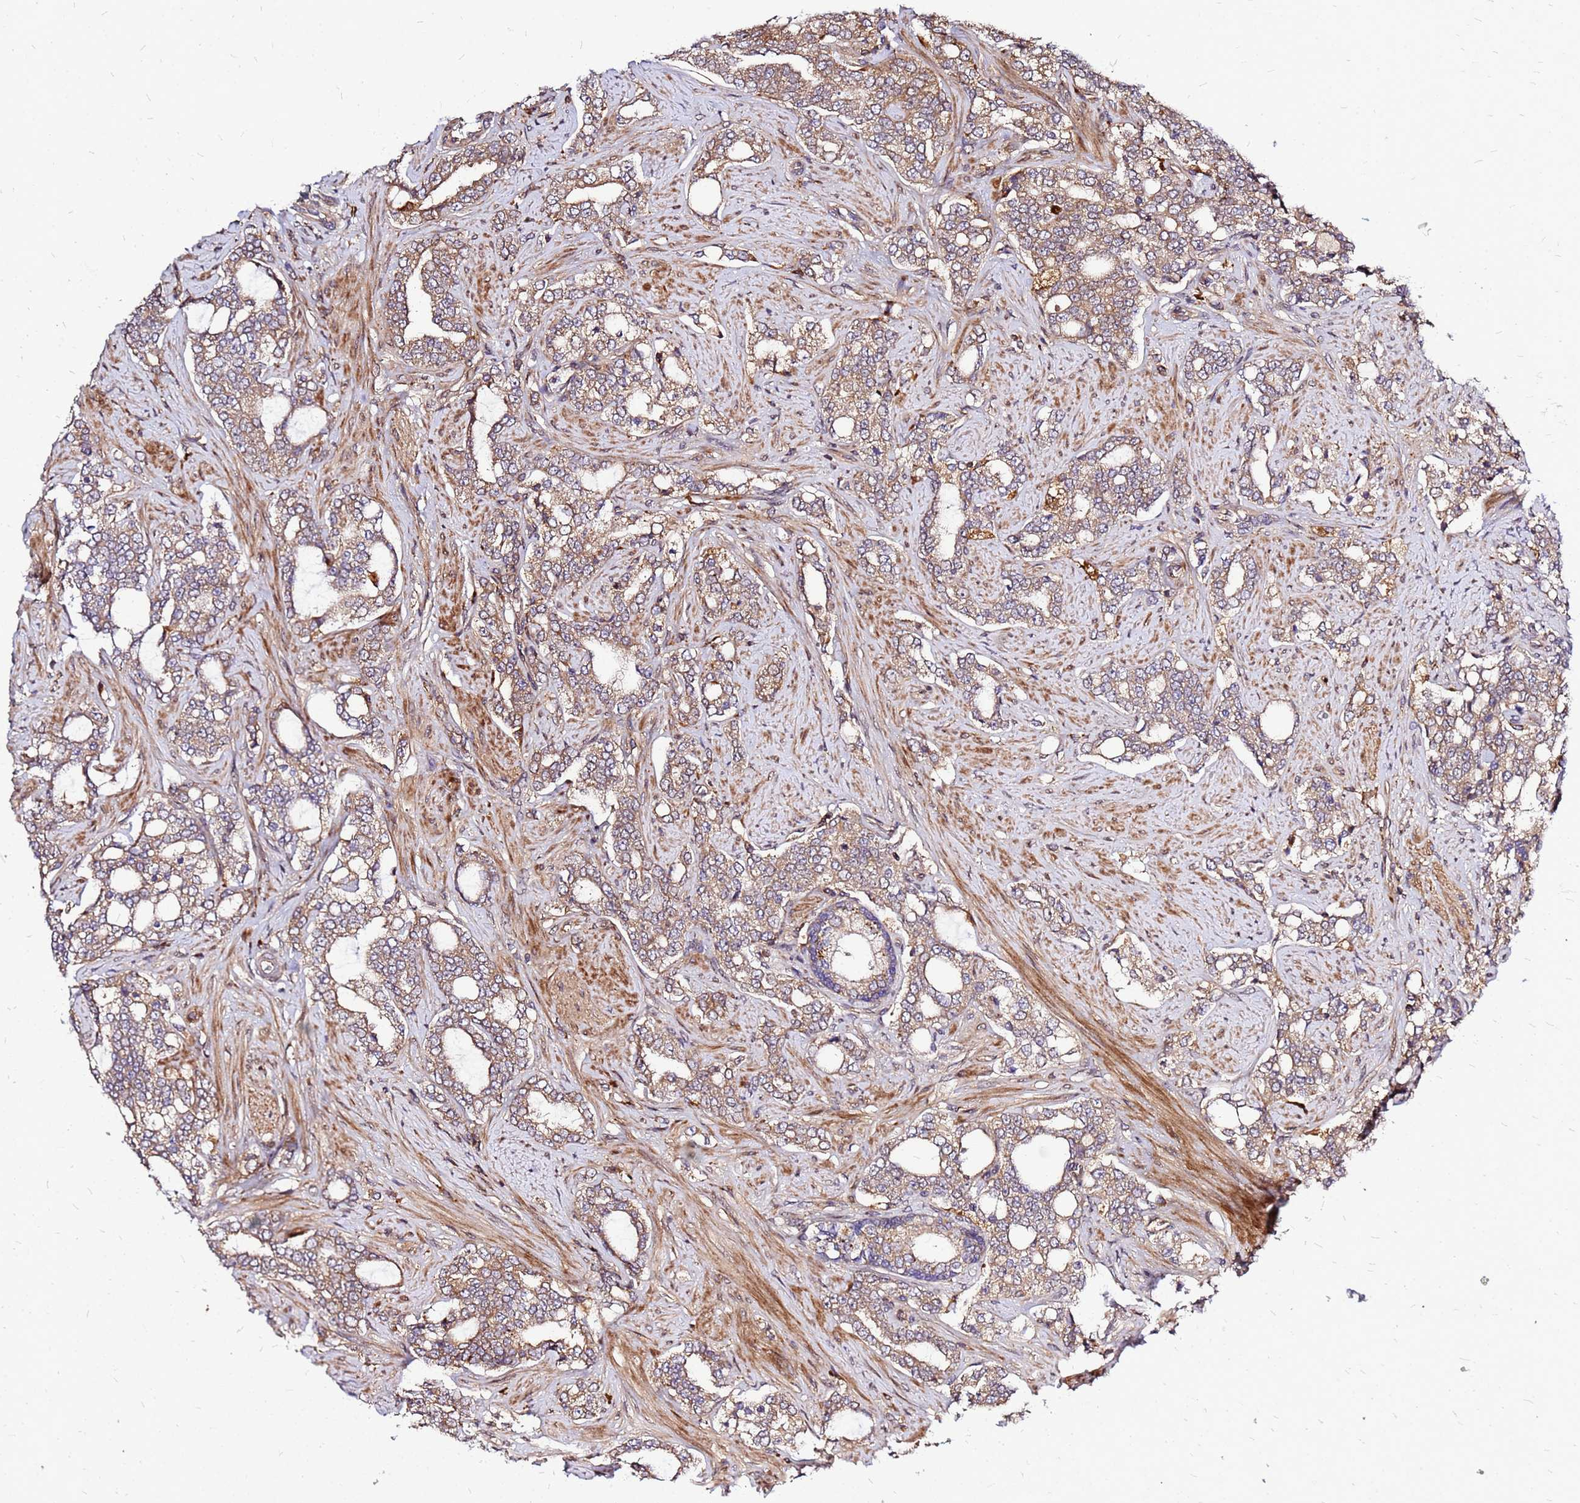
{"staining": {"intensity": "weak", "quantity": ">75%", "location": "cytoplasmic/membranous"}, "tissue": "prostate cancer", "cell_type": "Tumor cells", "image_type": "cancer", "snomed": [{"axis": "morphology", "description": "Adenocarcinoma, High grade"}, {"axis": "topography", "description": "Prostate"}], "caption": "Prostate cancer tissue shows weak cytoplasmic/membranous staining in approximately >75% of tumor cells, visualized by immunohistochemistry.", "gene": "CYBC1", "patient": {"sex": "male", "age": 64}}